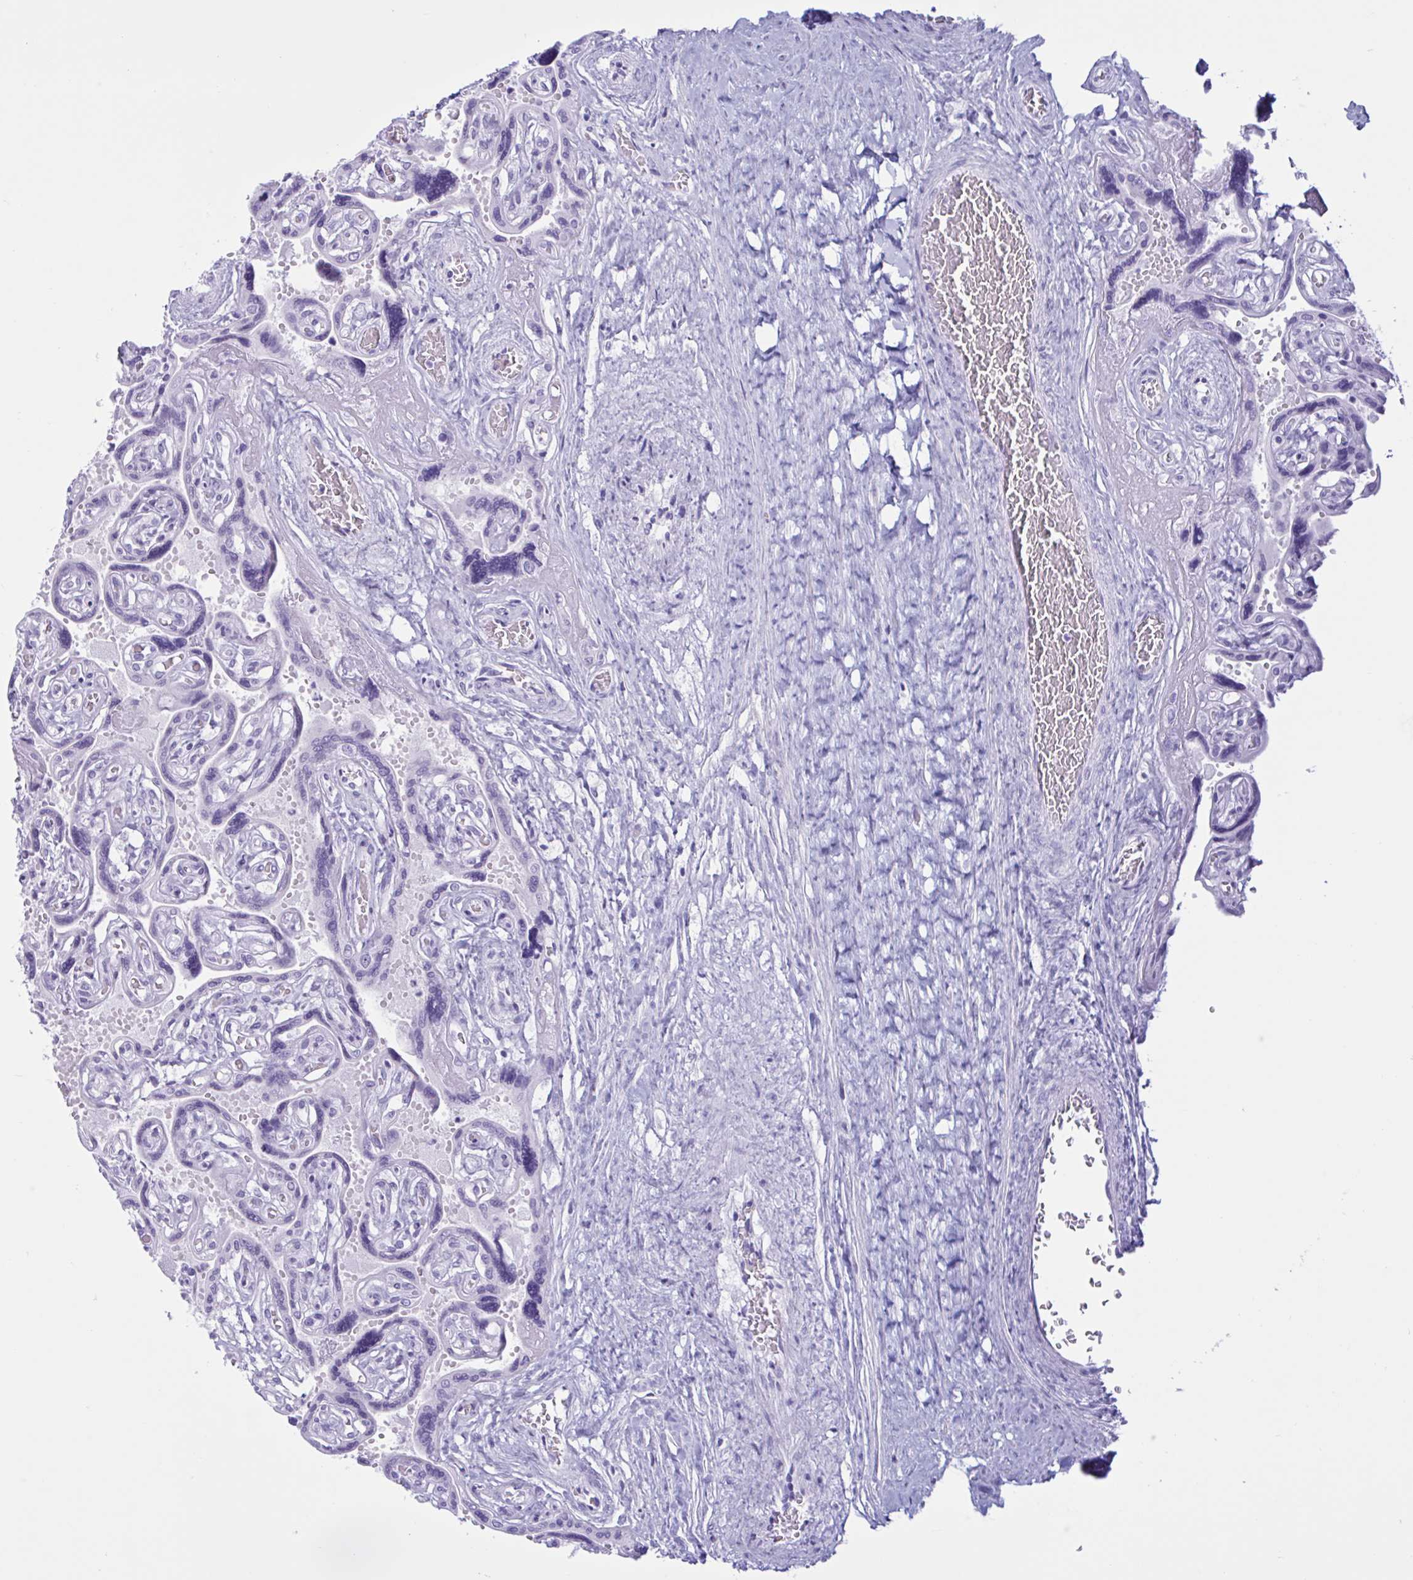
{"staining": {"intensity": "negative", "quantity": "none", "location": "none"}, "tissue": "placenta", "cell_type": "Decidual cells", "image_type": "normal", "snomed": [{"axis": "morphology", "description": "Normal tissue, NOS"}, {"axis": "topography", "description": "Placenta"}], "caption": "IHC photomicrograph of normal placenta: human placenta stained with DAB displays no significant protein expression in decidual cells. (DAB (3,3'-diaminobenzidine) immunohistochemistry, high magnification).", "gene": "MRGPRG", "patient": {"sex": "female", "age": 32}}